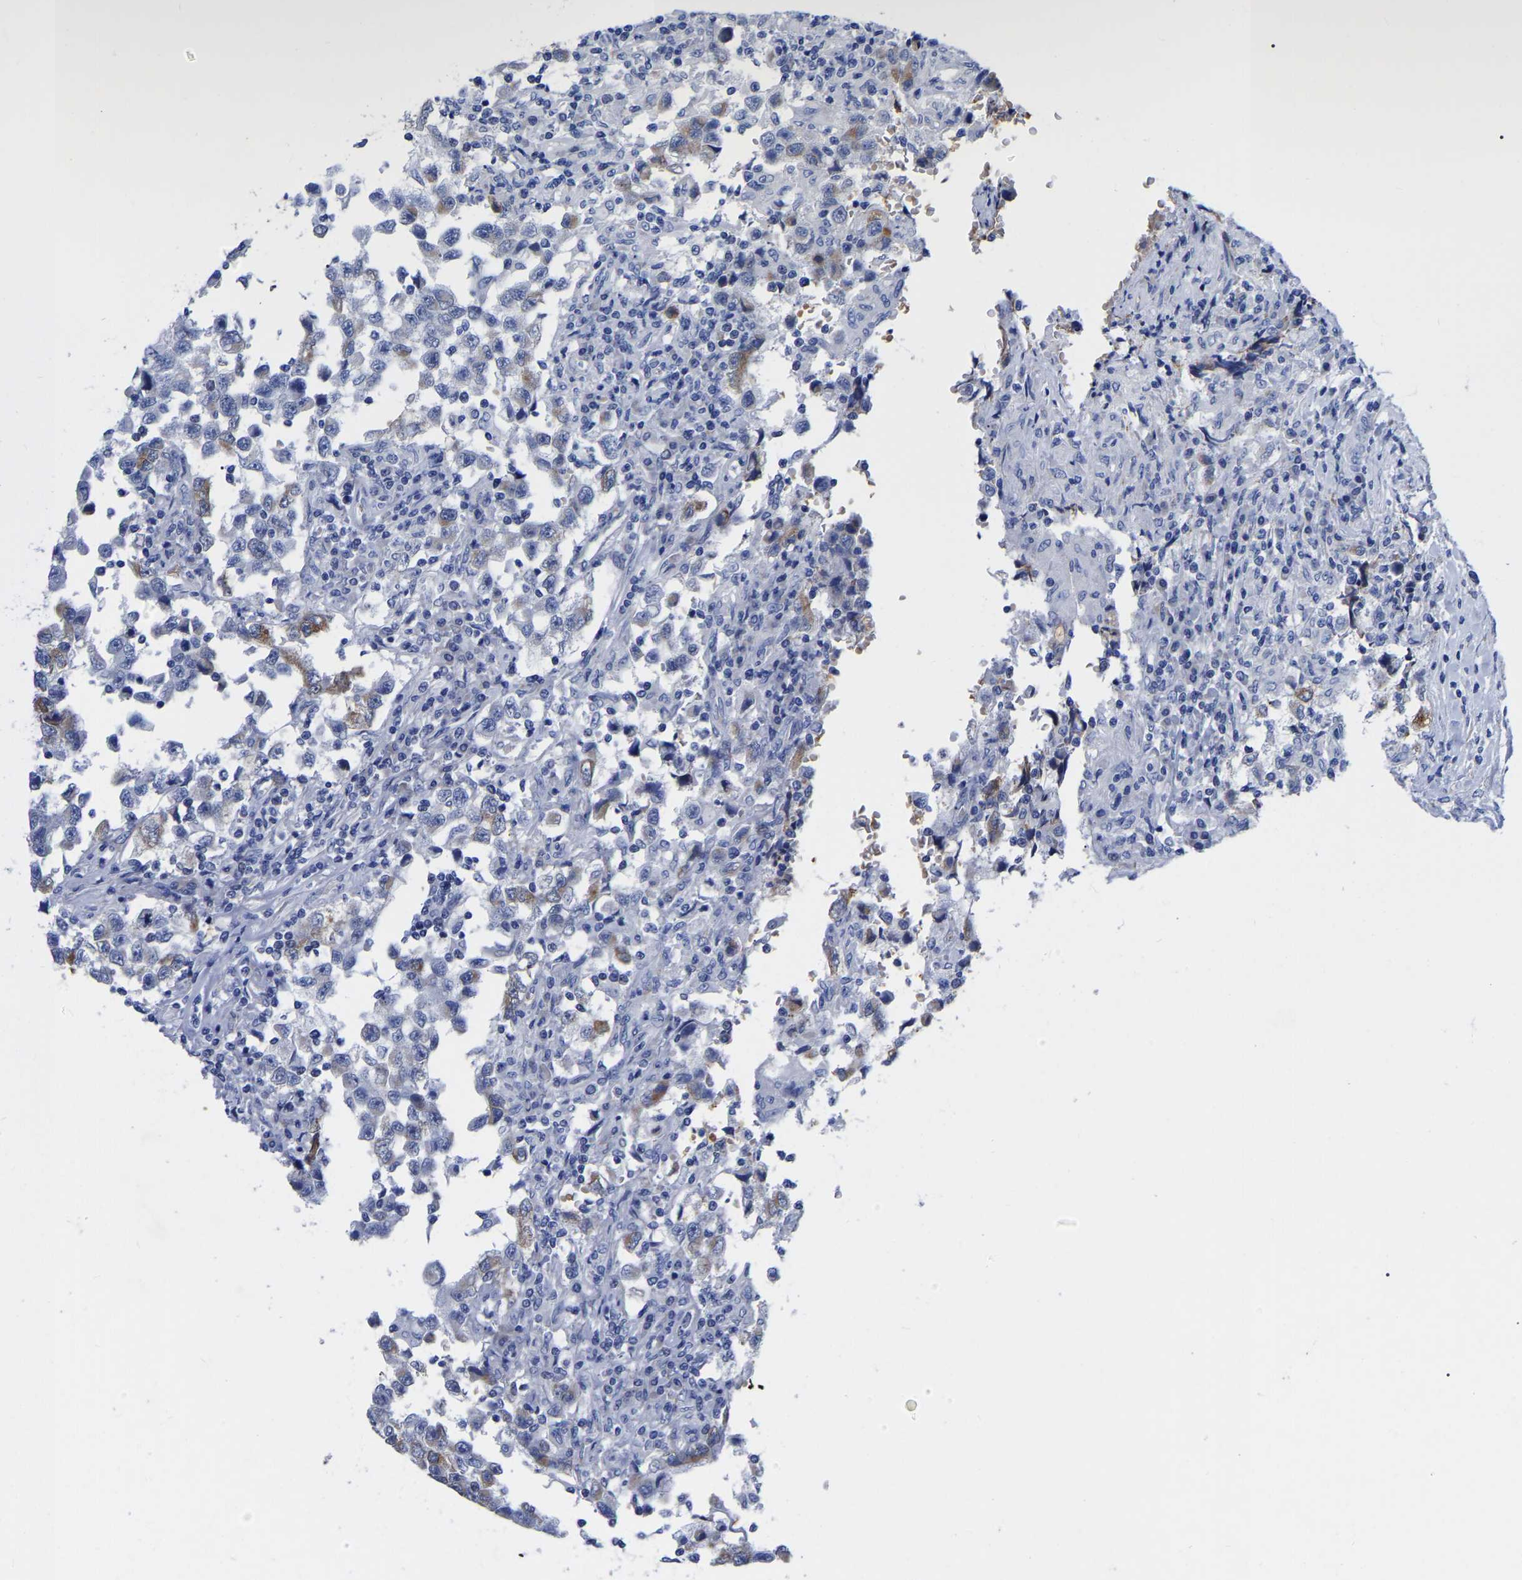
{"staining": {"intensity": "moderate", "quantity": "<25%", "location": "cytoplasmic/membranous"}, "tissue": "testis cancer", "cell_type": "Tumor cells", "image_type": "cancer", "snomed": [{"axis": "morphology", "description": "Carcinoma, Embryonal, NOS"}, {"axis": "topography", "description": "Testis"}], "caption": "Protein expression analysis of human testis cancer (embryonal carcinoma) reveals moderate cytoplasmic/membranous positivity in approximately <25% of tumor cells. (IHC, brightfield microscopy, high magnification).", "gene": "GDF3", "patient": {"sex": "male", "age": 21}}